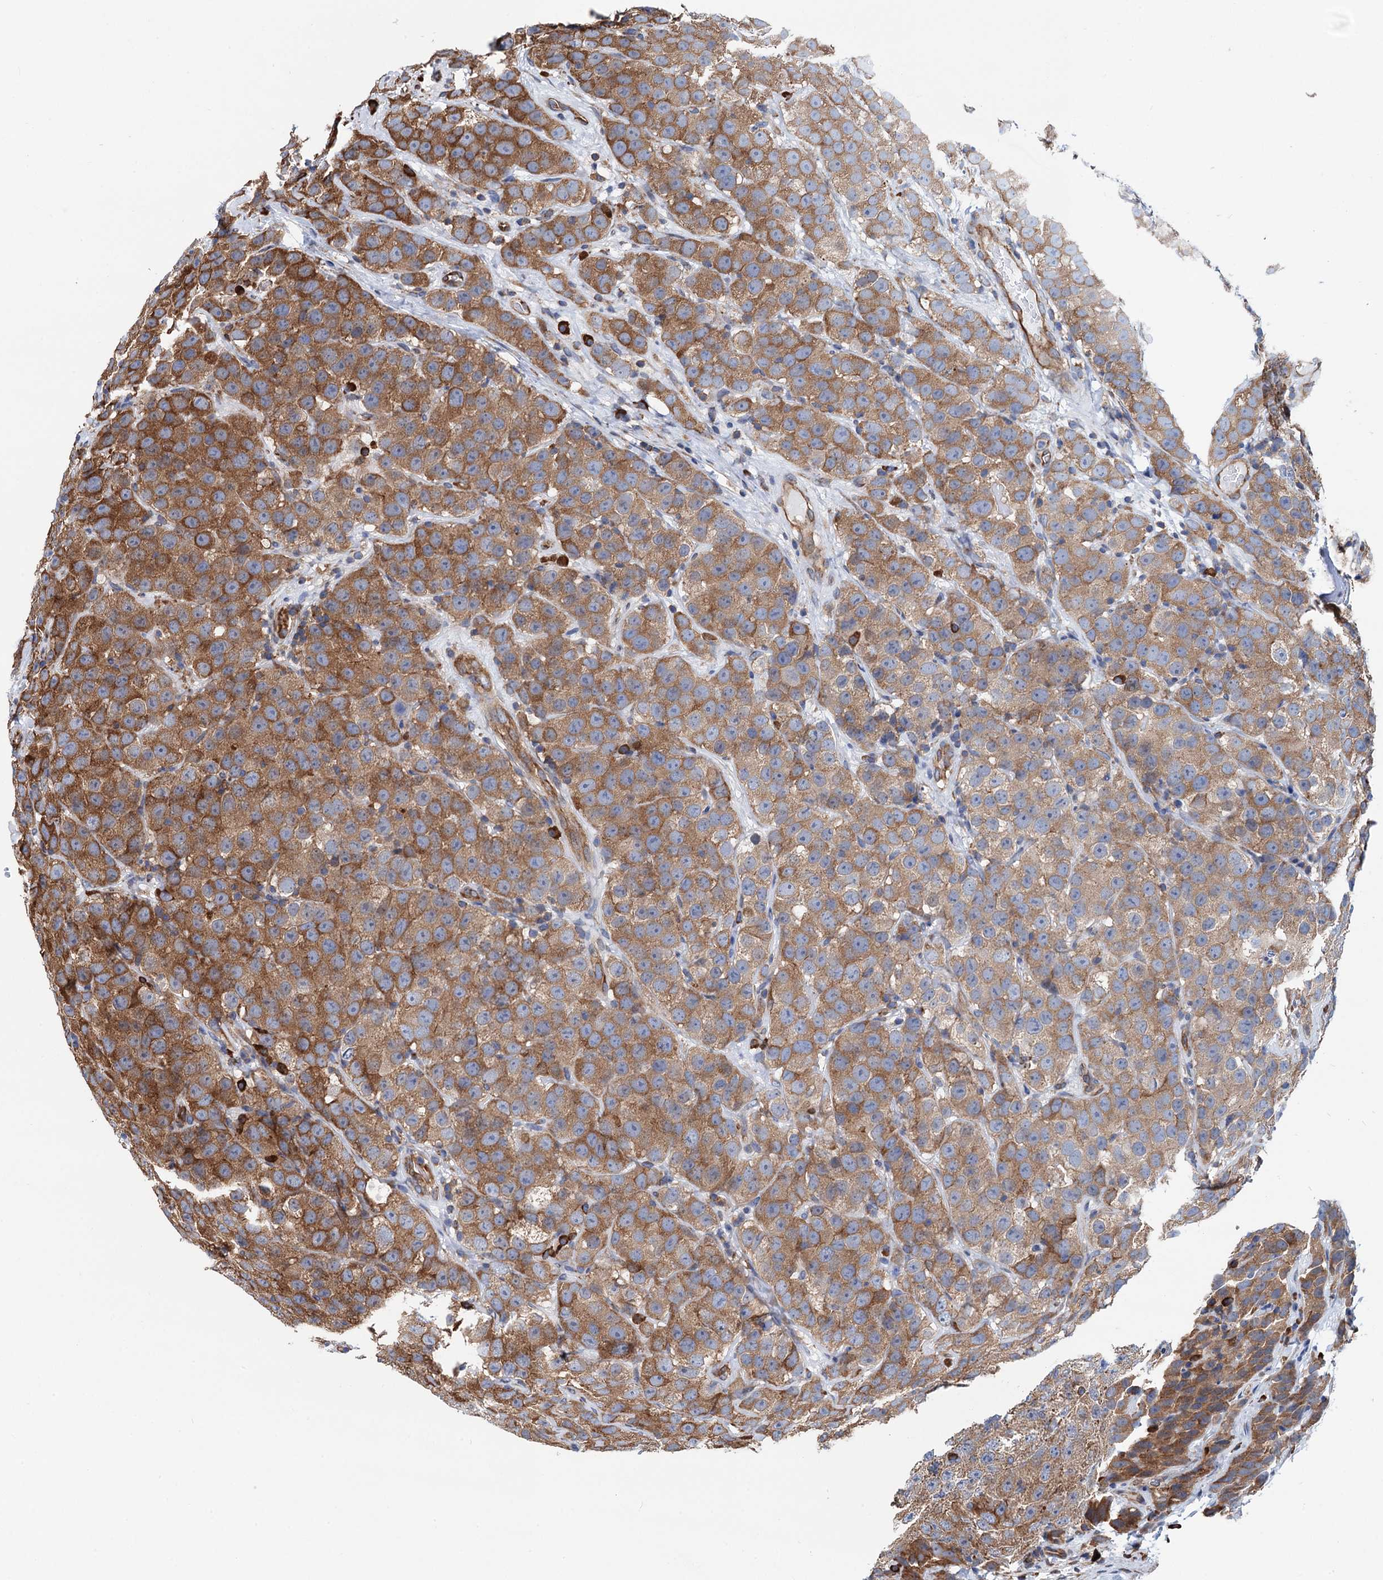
{"staining": {"intensity": "moderate", "quantity": ">75%", "location": "cytoplasmic/membranous"}, "tissue": "testis cancer", "cell_type": "Tumor cells", "image_type": "cancer", "snomed": [{"axis": "morphology", "description": "Seminoma, NOS"}, {"axis": "topography", "description": "Testis"}], "caption": "There is medium levels of moderate cytoplasmic/membranous positivity in tumor cells of testis cancer, as demonstrated by immunohistochemical staining (brown color).", "gene": "SLC12A7", "patient": {"sex": "male", "age": 28}}